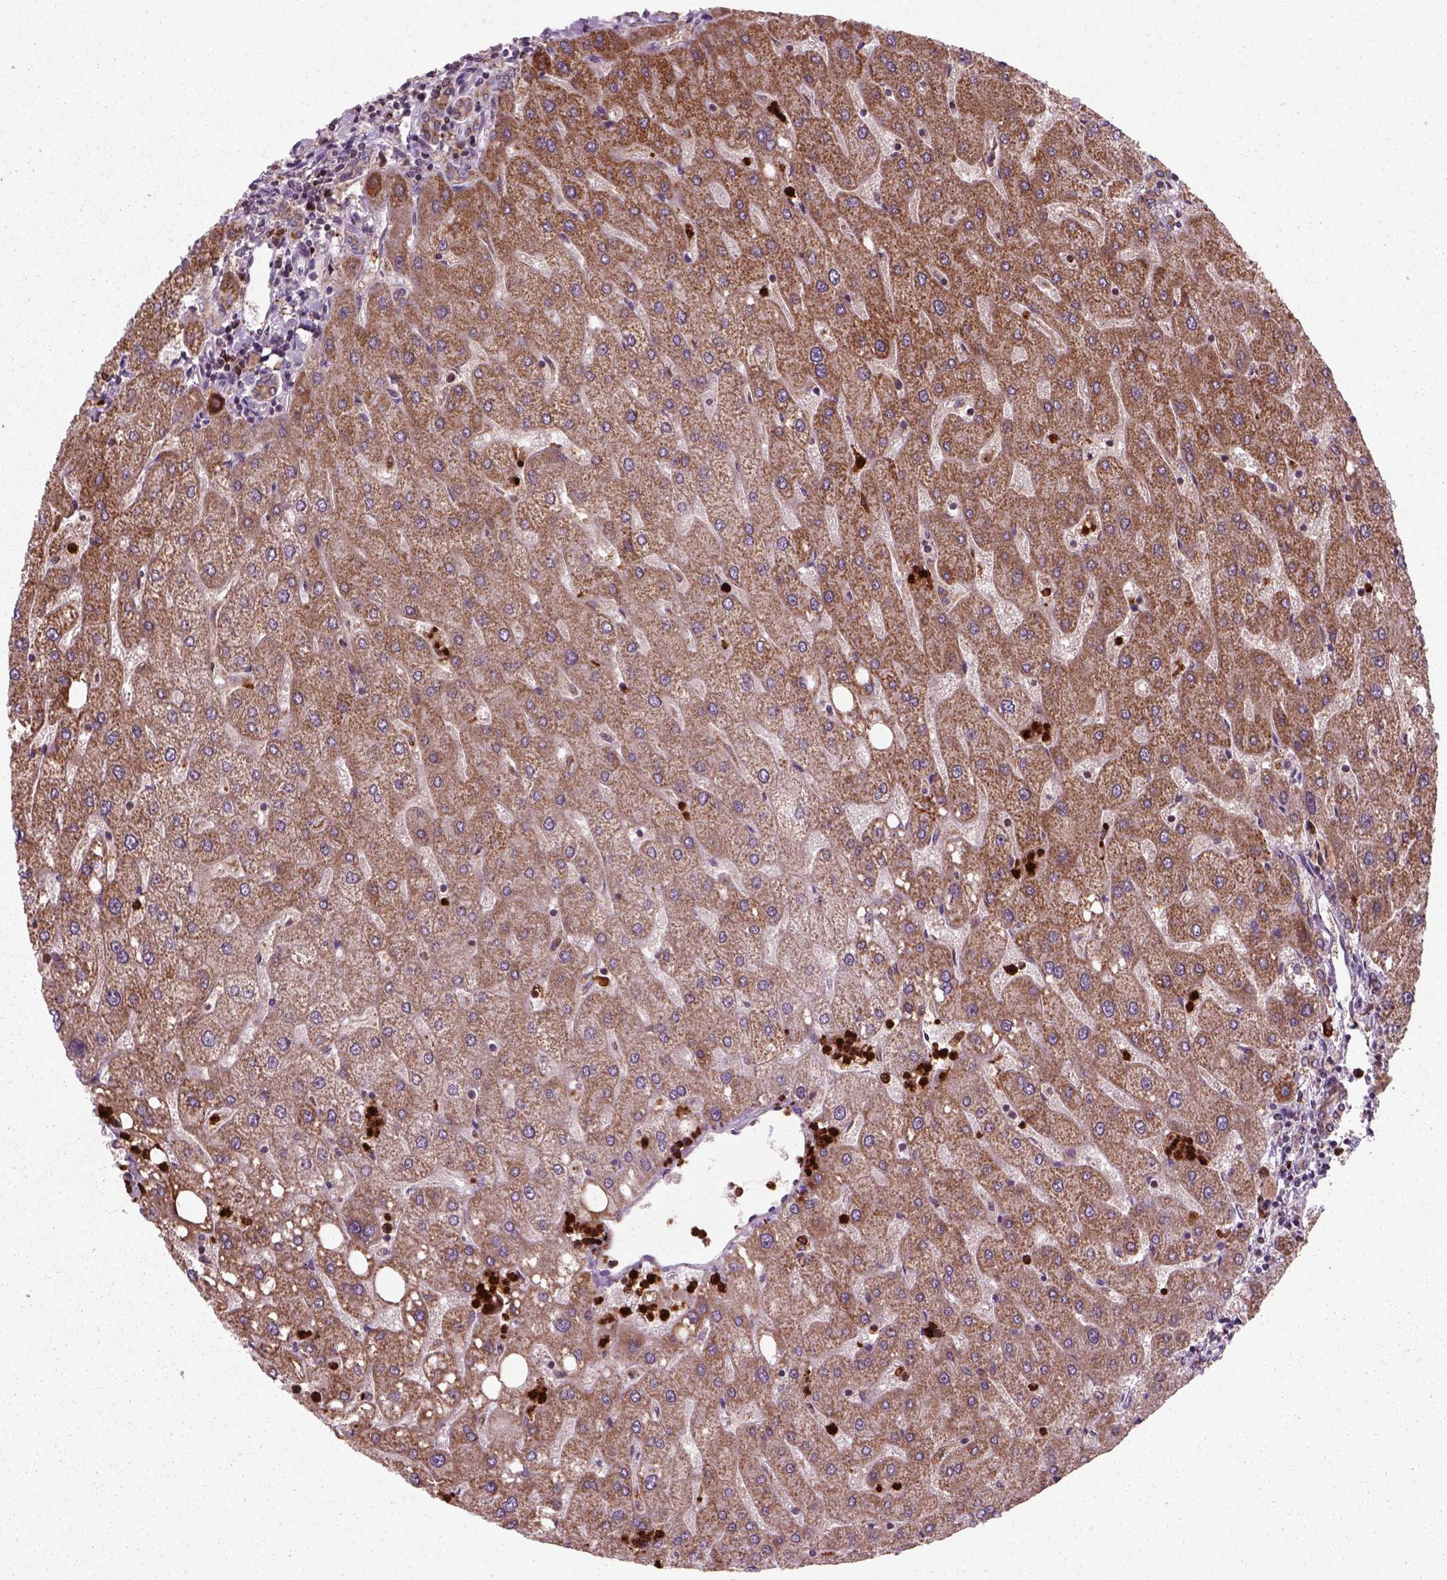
{"staining": {"intensity": "moderate", "quantity": ">75%", "location": "cytoplasmic/membranous"}, "tissue": "liver", "cell_type": "Cholangiocytes", "image_type": "normal", "snomed": [{"axis": "morphology", "description": "Normal tissue, NOS"}, {"axis": "topography", "description": "Liver"}], "caption": "Liver stained with DAB IHC shows medium levels of moderate cytoplasmic/membranous positivity in approximately >75% of cholangiocytes.", "gene": "NUDT16L1", "patient": {"sex": "male", "age": 67}}